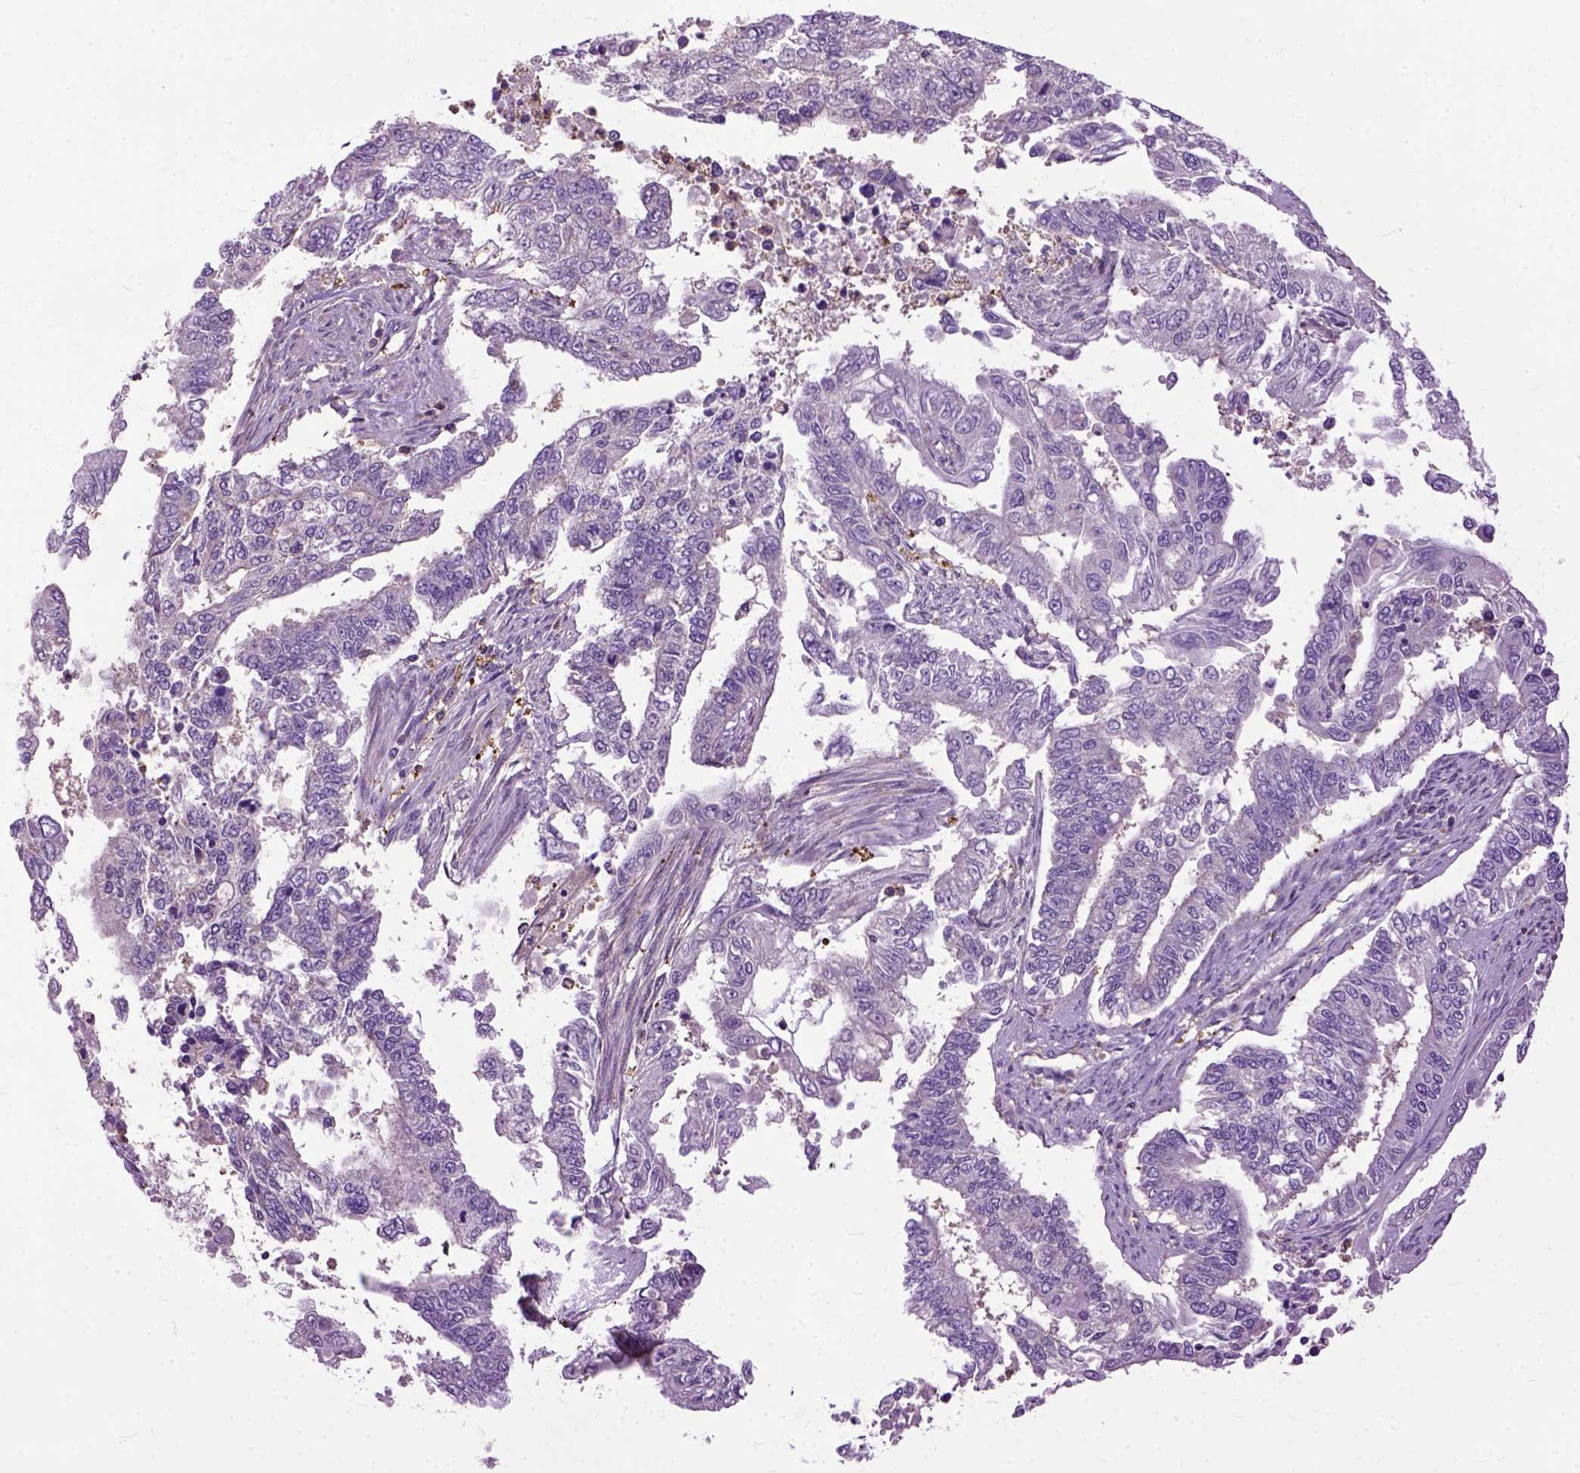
{"staining": {"intensity": "negative", "quantity": "none", "location": "none"}, "tissue": "endometrial cancer", "cell_type": "Tumor cells", "image_type": "cancer", "snomed": [{"axis": "morphology", "description": "Adenocarcinoma, NOS"}, {"axis": "topography", "description": "Uterus"}], "caption": "The IHC image has no significant staining in tumor cells of adenocarcinoma (endometrial) tissue.", "gene": "NAMPT", "patient": {"sex": "female", "age": 59}}